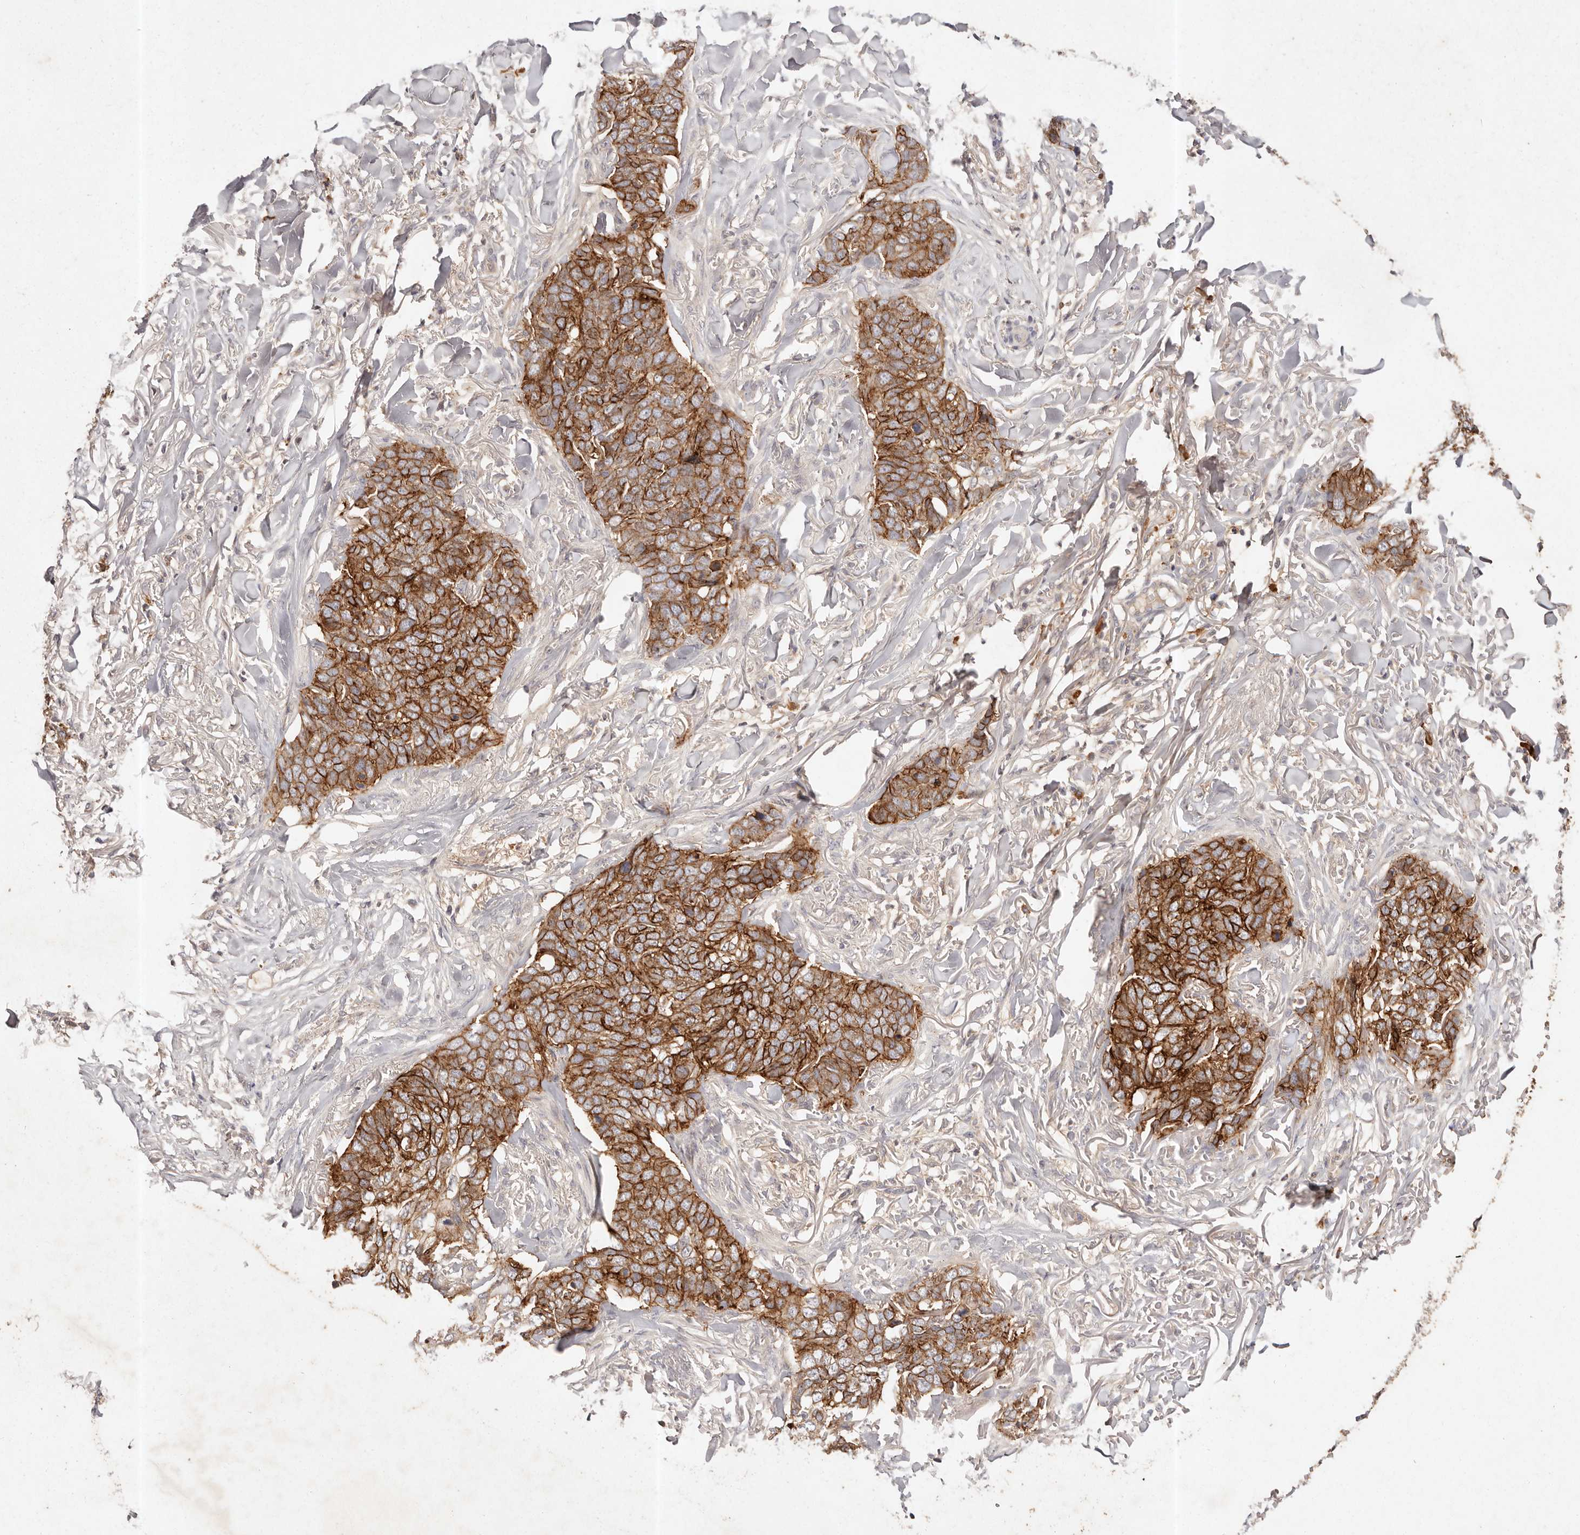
{"staining": {"intensity": "strong", "quantity": ">75%", "location": "cytoplasmic/membranous"}, "tissue": "skin cancer", "cell_type": "Tumor cells", "image_type": "cancer", "snomed": [{"axis": "morphology", "description": "Normal tissue, NOS"}, {"axis": "morphology", "description": "Basal cell carcinoma"}, {"axis": "topography", "description": "Skin"}], "caption": "Protein expression analysis of skin basal cell carcinoma exhibits strong cytoplasmic/membranous positivity in approximately >75% of tumor cells.", "gene": "CXADR", "patient": {"sex": "male", "age": 77}}